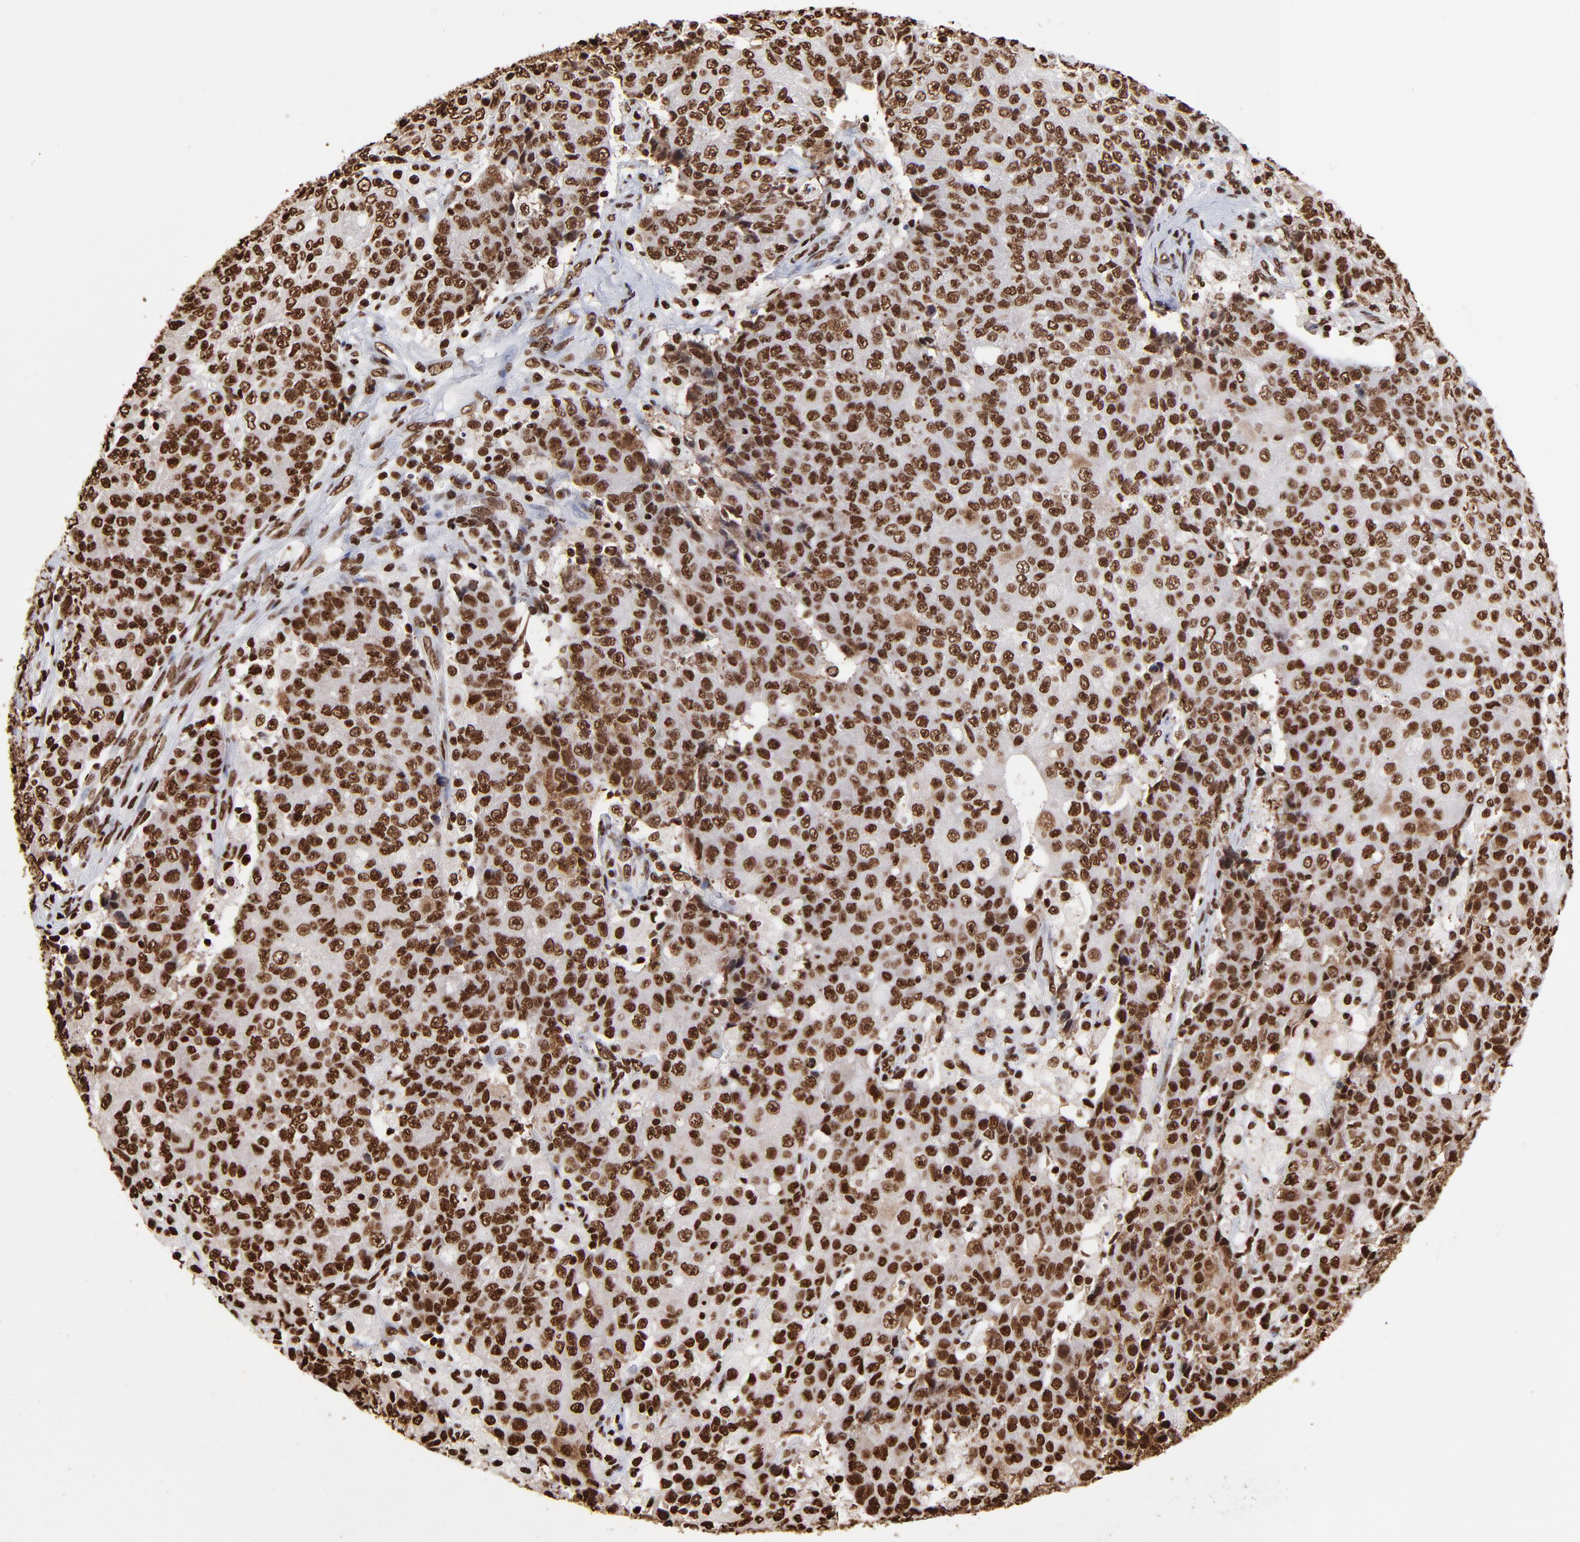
{"staining": {"intensity": "strong", "quantity": ">75%", "location": "nuclear"}, "tissue": "ovarian cancer", "cell_type": "Tumor cells", "image_type": "cancer", "snomed": [{"axis": "morphology", "description": "Carcinoma, endometroid"}, {"axis": "topography", "description": "Ovary"}], "caption": "Ovarian cancer (endometroid carcinoma) stained with a brown dye reveals strong nuclear positive positivity in about >75% of tumor cells.", "gene": "ZNF544", "patient": {"sex": "female", "age": 42}}